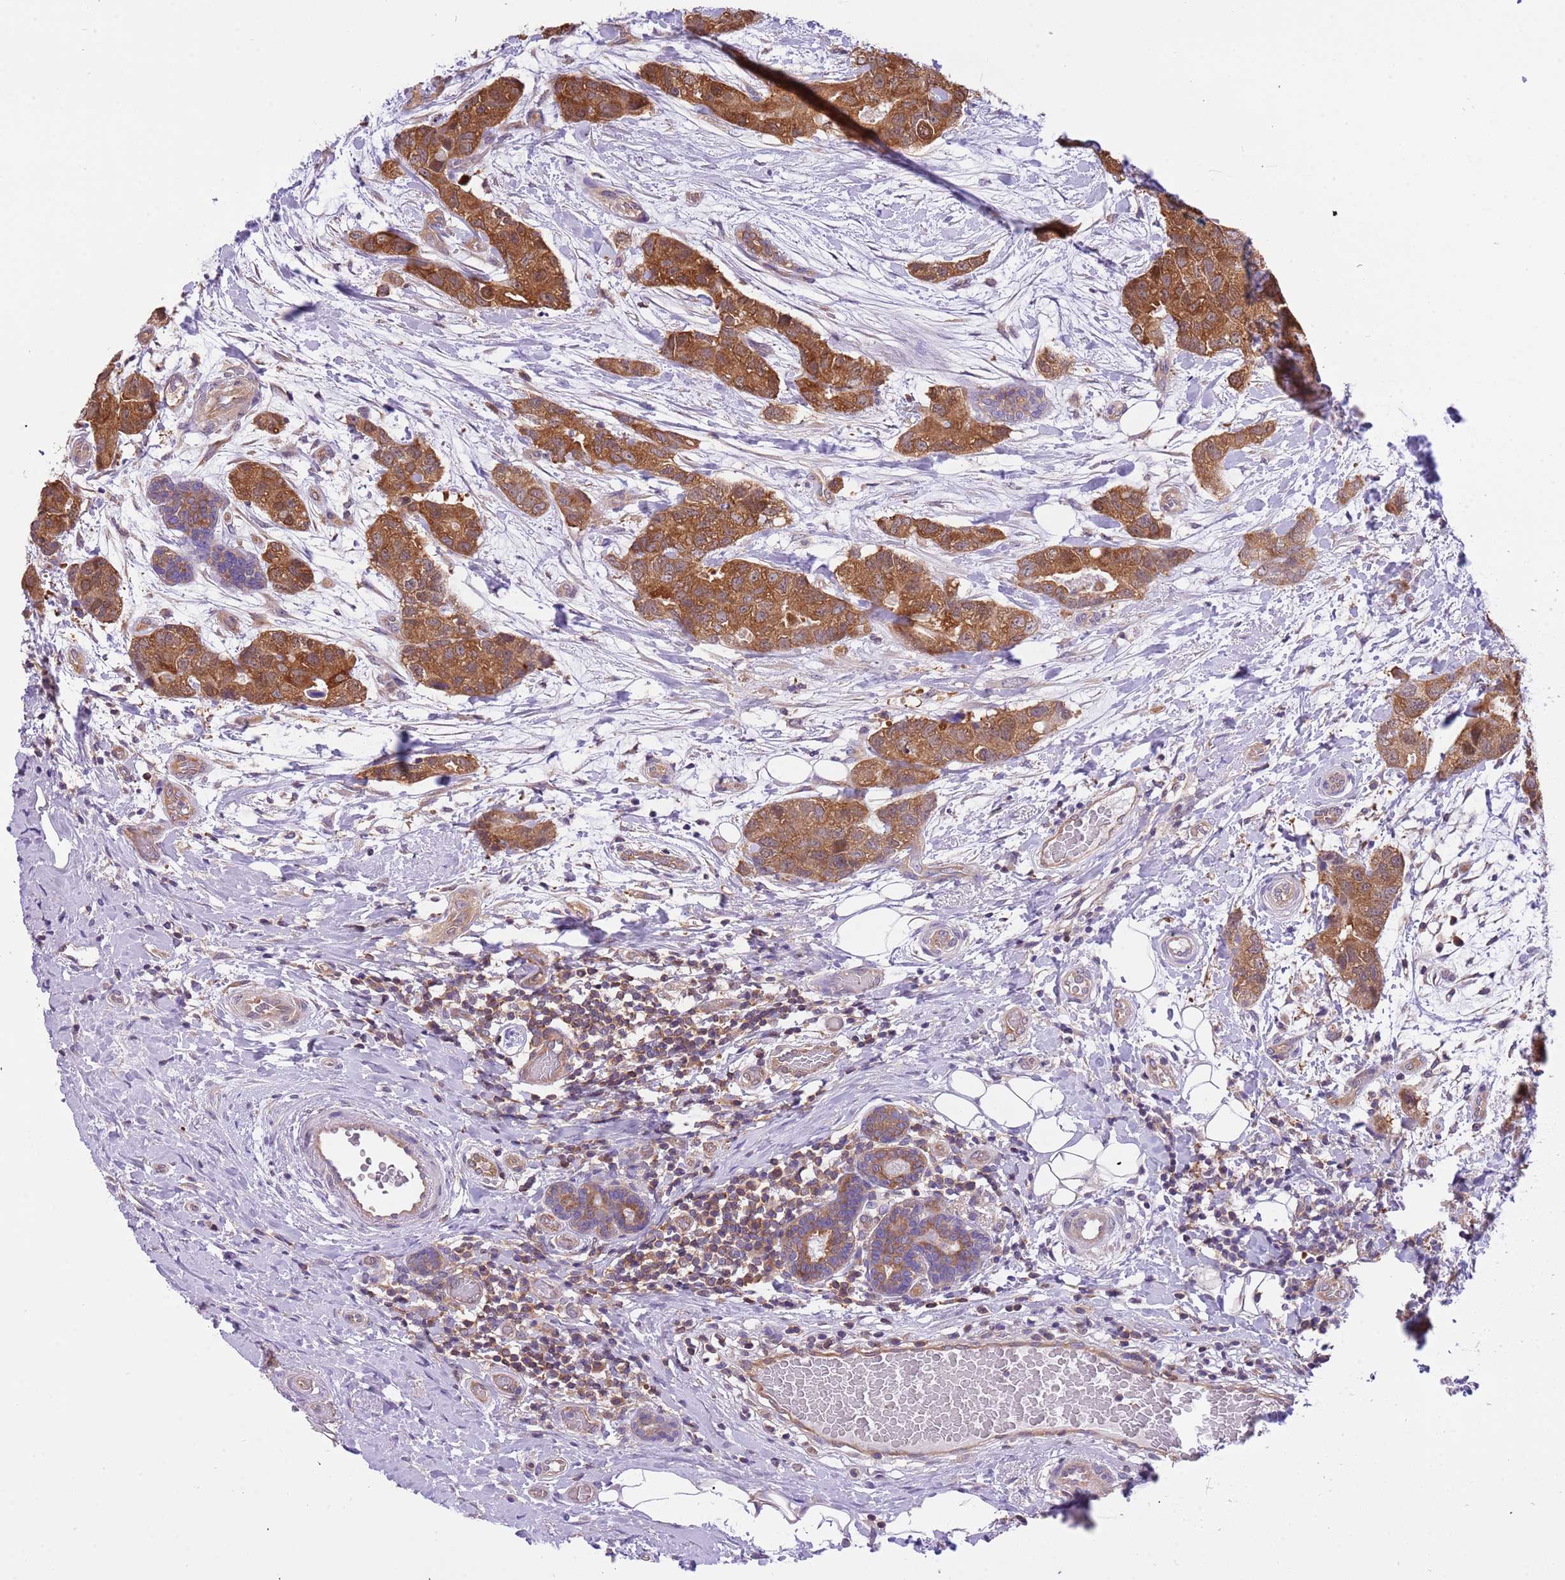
{"staining": {"intensity": "strong", "quantity": ">75%", "location": "cytoplasmic/membranous"}, "tissue": "breast cancer", "cell_type": "Tumor cells", "image_type": "cancer", "snomed": [{"axis": "morphology", "description": "Duct carcinoma"}, {"axis": "topography", "description": "Breast"}], "caption": "Strong cytoplasmic/membranous expression is appreciated in about >75% of tumor cells in breast cancer (intraductal carcinoma). Using DAB (brown) and hematoxylin (blue) stains, captured at high magnification using brightfield microscopy.", "gene": "STIP1", "patient": {"sex": "female", "age": 62}}